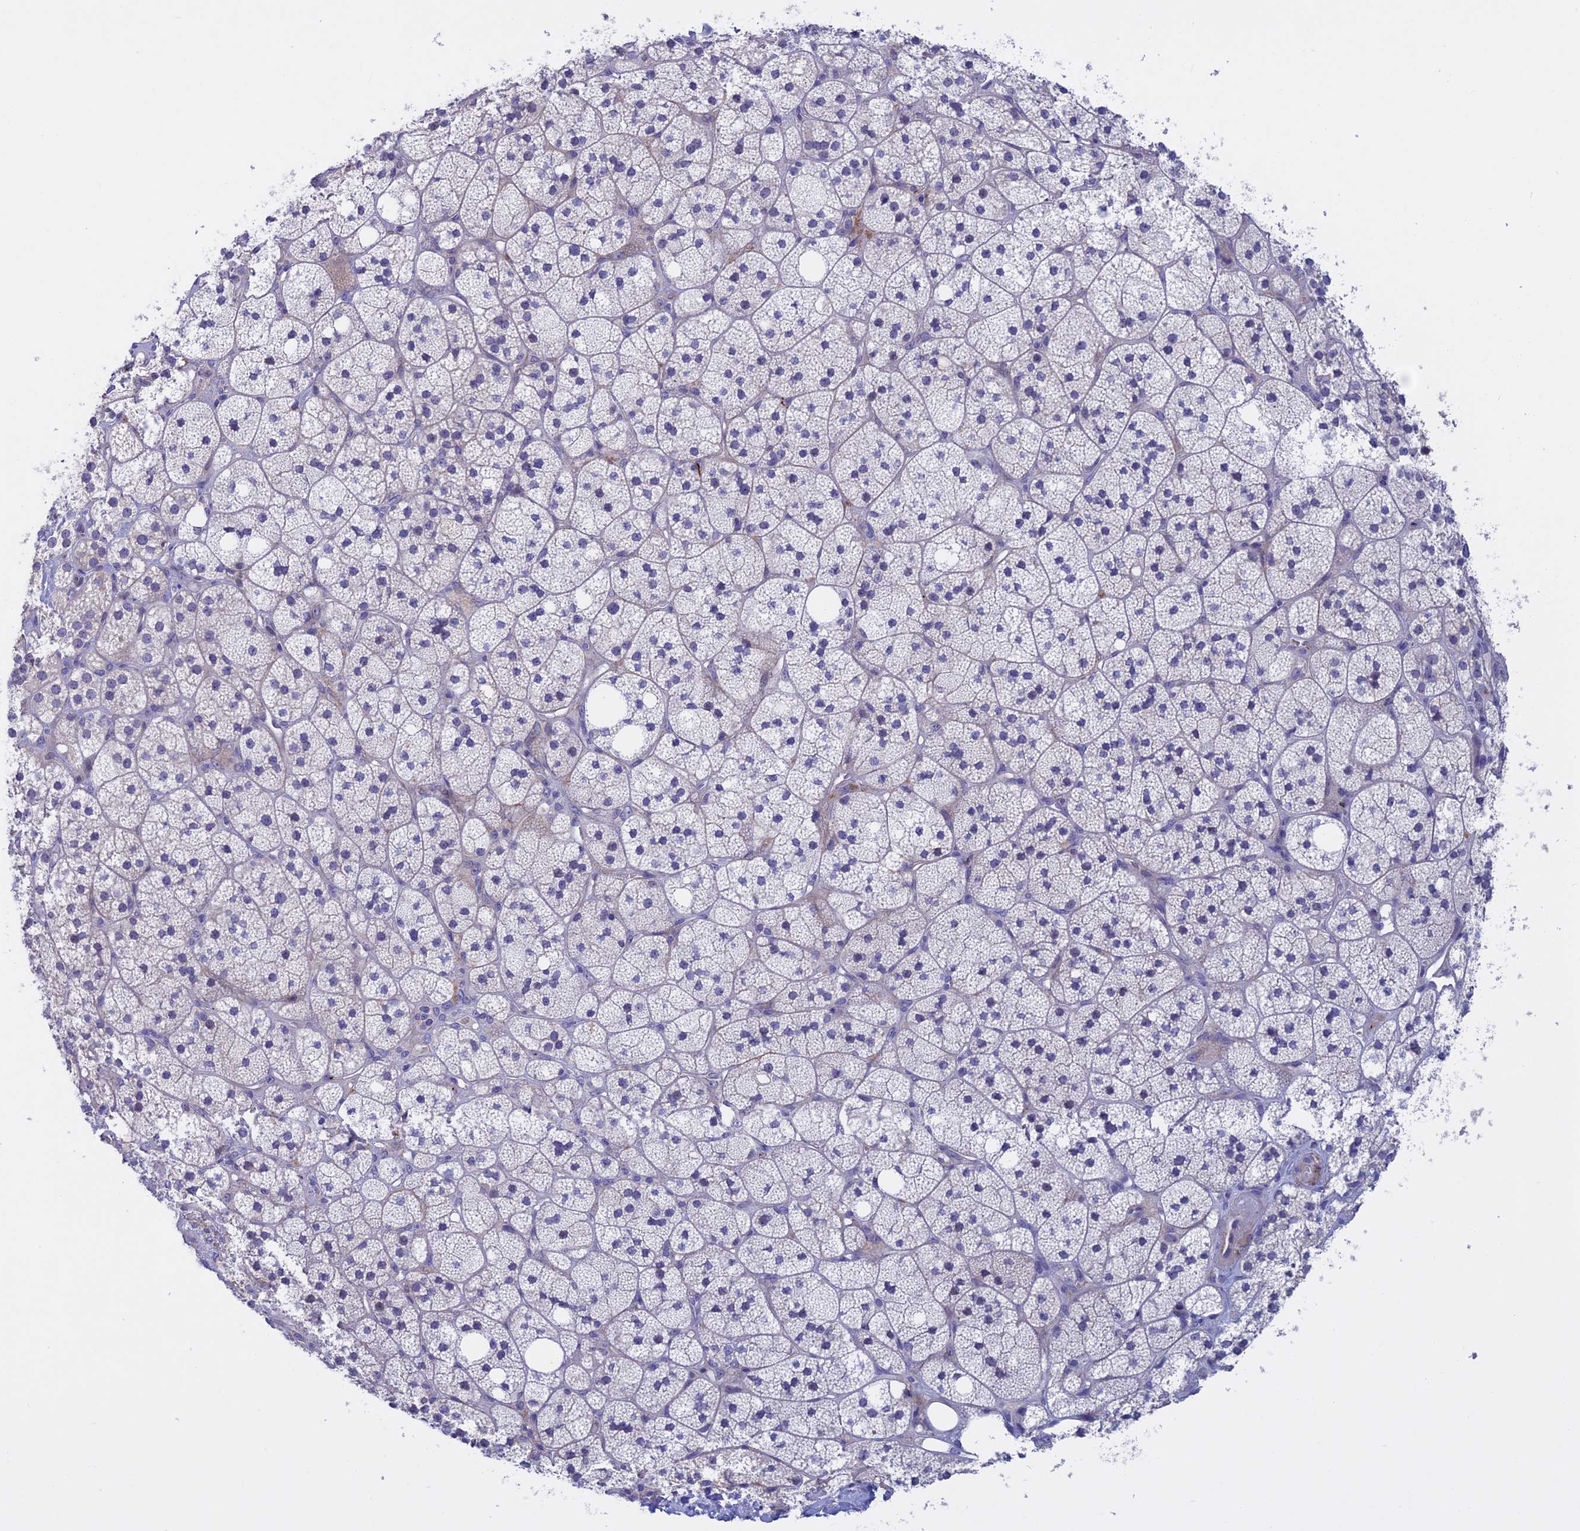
{"staining": {"intensity": "negative", "quantity": "none", "location": "none"}, "tissue": "adrenal gland", "cell_type": "Glandular cells", "image_type": "normal", "snomed": [{"axis": "morphology", "description": "Normal tissue, NOS"}, {"axis": "topography", "description": "Adrenal gland"}], "caption": "Adrenal gland stained for a protein using immunohistochemistry (IHC) demonstrates no positivity glandular cells.", "gene": "SLC2A6", "patient": {"sex": "male", "age": 61}}